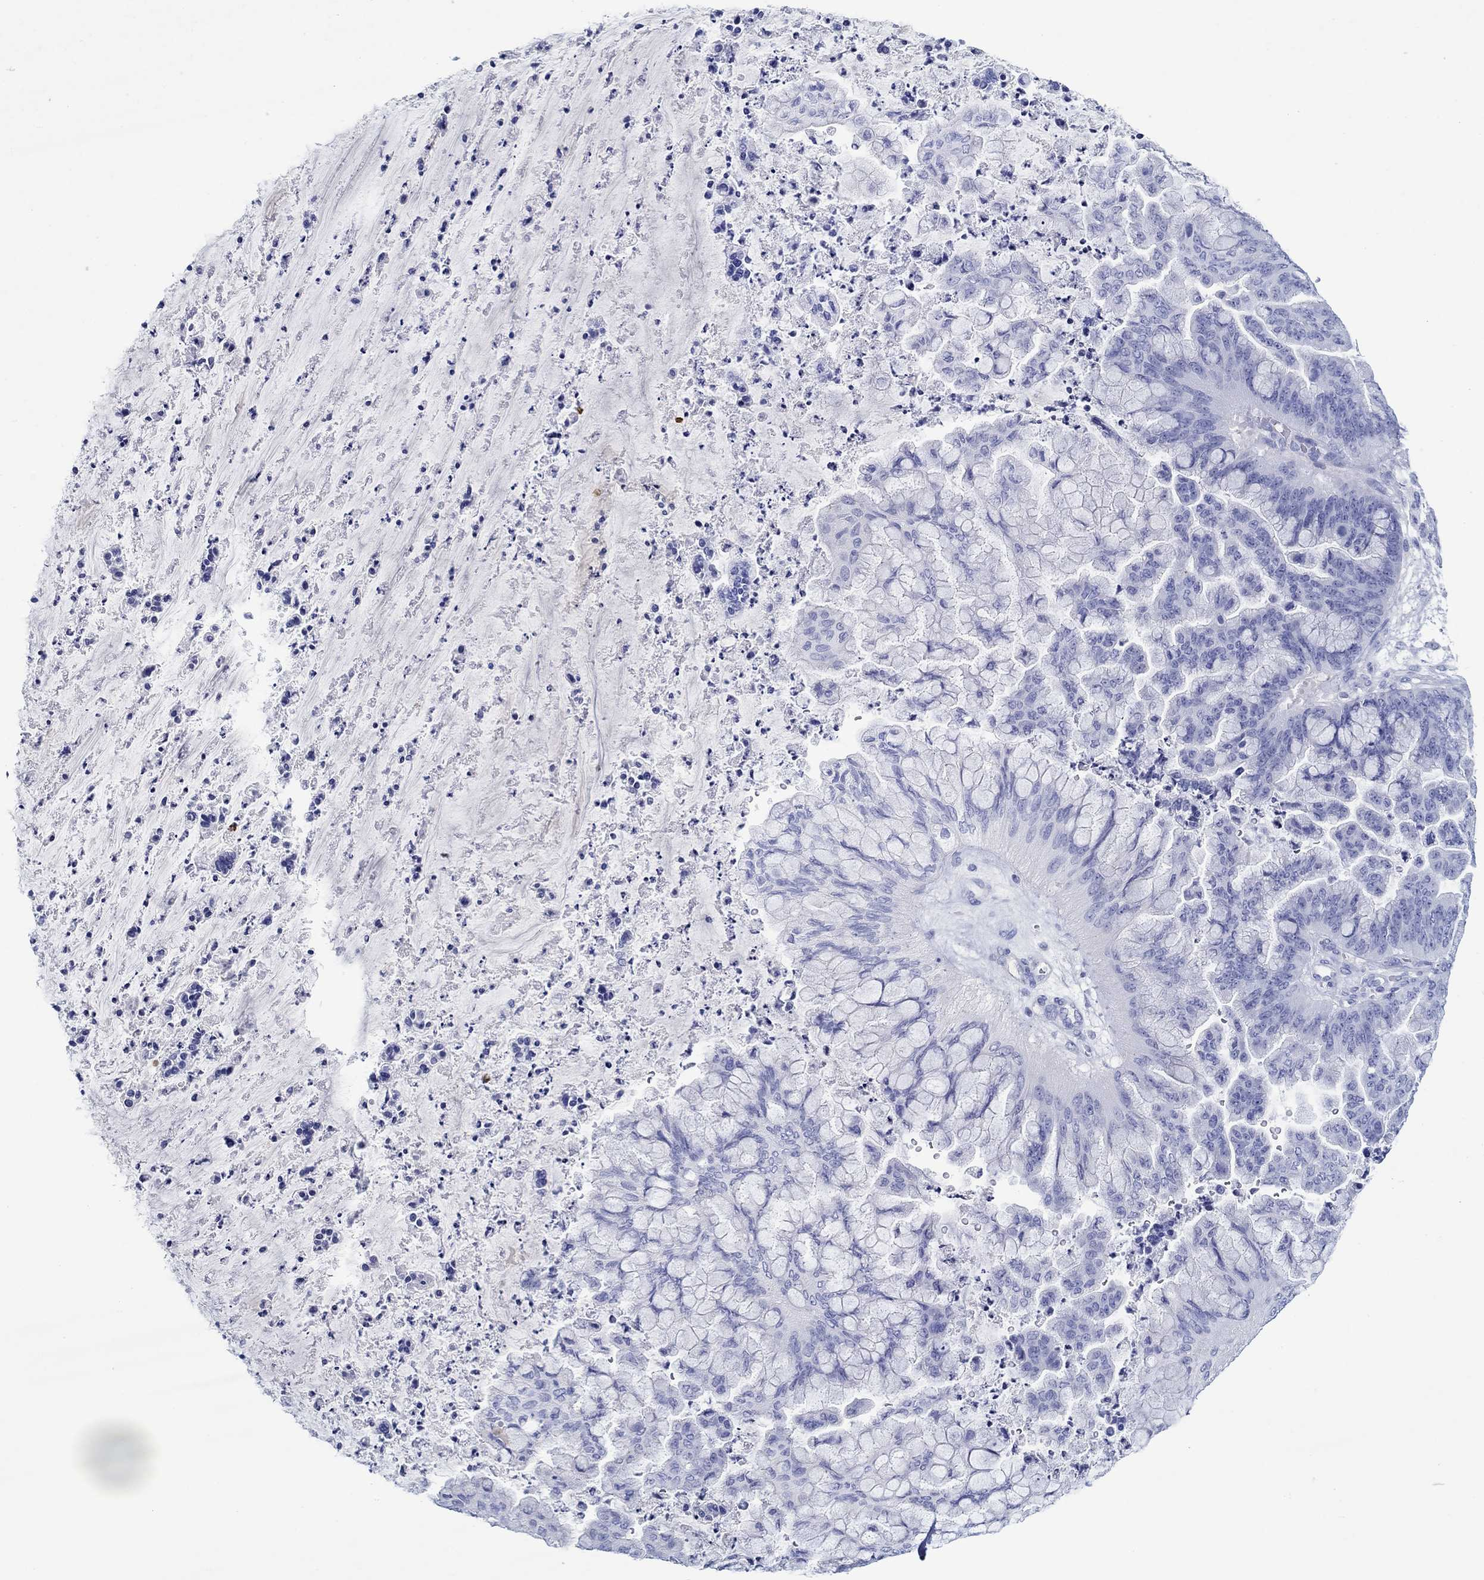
{"staining": {"intensity": "negative", "quantity": "none", "location": "none"}, "tissue": "ovarian cancer", "cell_type": "Tumor cells", "image_type": "cancer", "snomed": [{"axis": "morphology", "description": "Cystadenocarcinoma, mucinous, NOS"}, {"axis": "topography", "description": "Ovary"}], "caption": "This is a photomicrograph of immunohistochemistry (IHC) staining of ovarian mucinous cystadenocarcinoma, which shows no expression in tumor cells. The staining is performed using DAB (3,3'-diaminobenzidine) brown chromogen with nuclei counter-stained in using hematoxylin.", "gene": "EPX", "patient": {"sex": "female", "age": 67}}